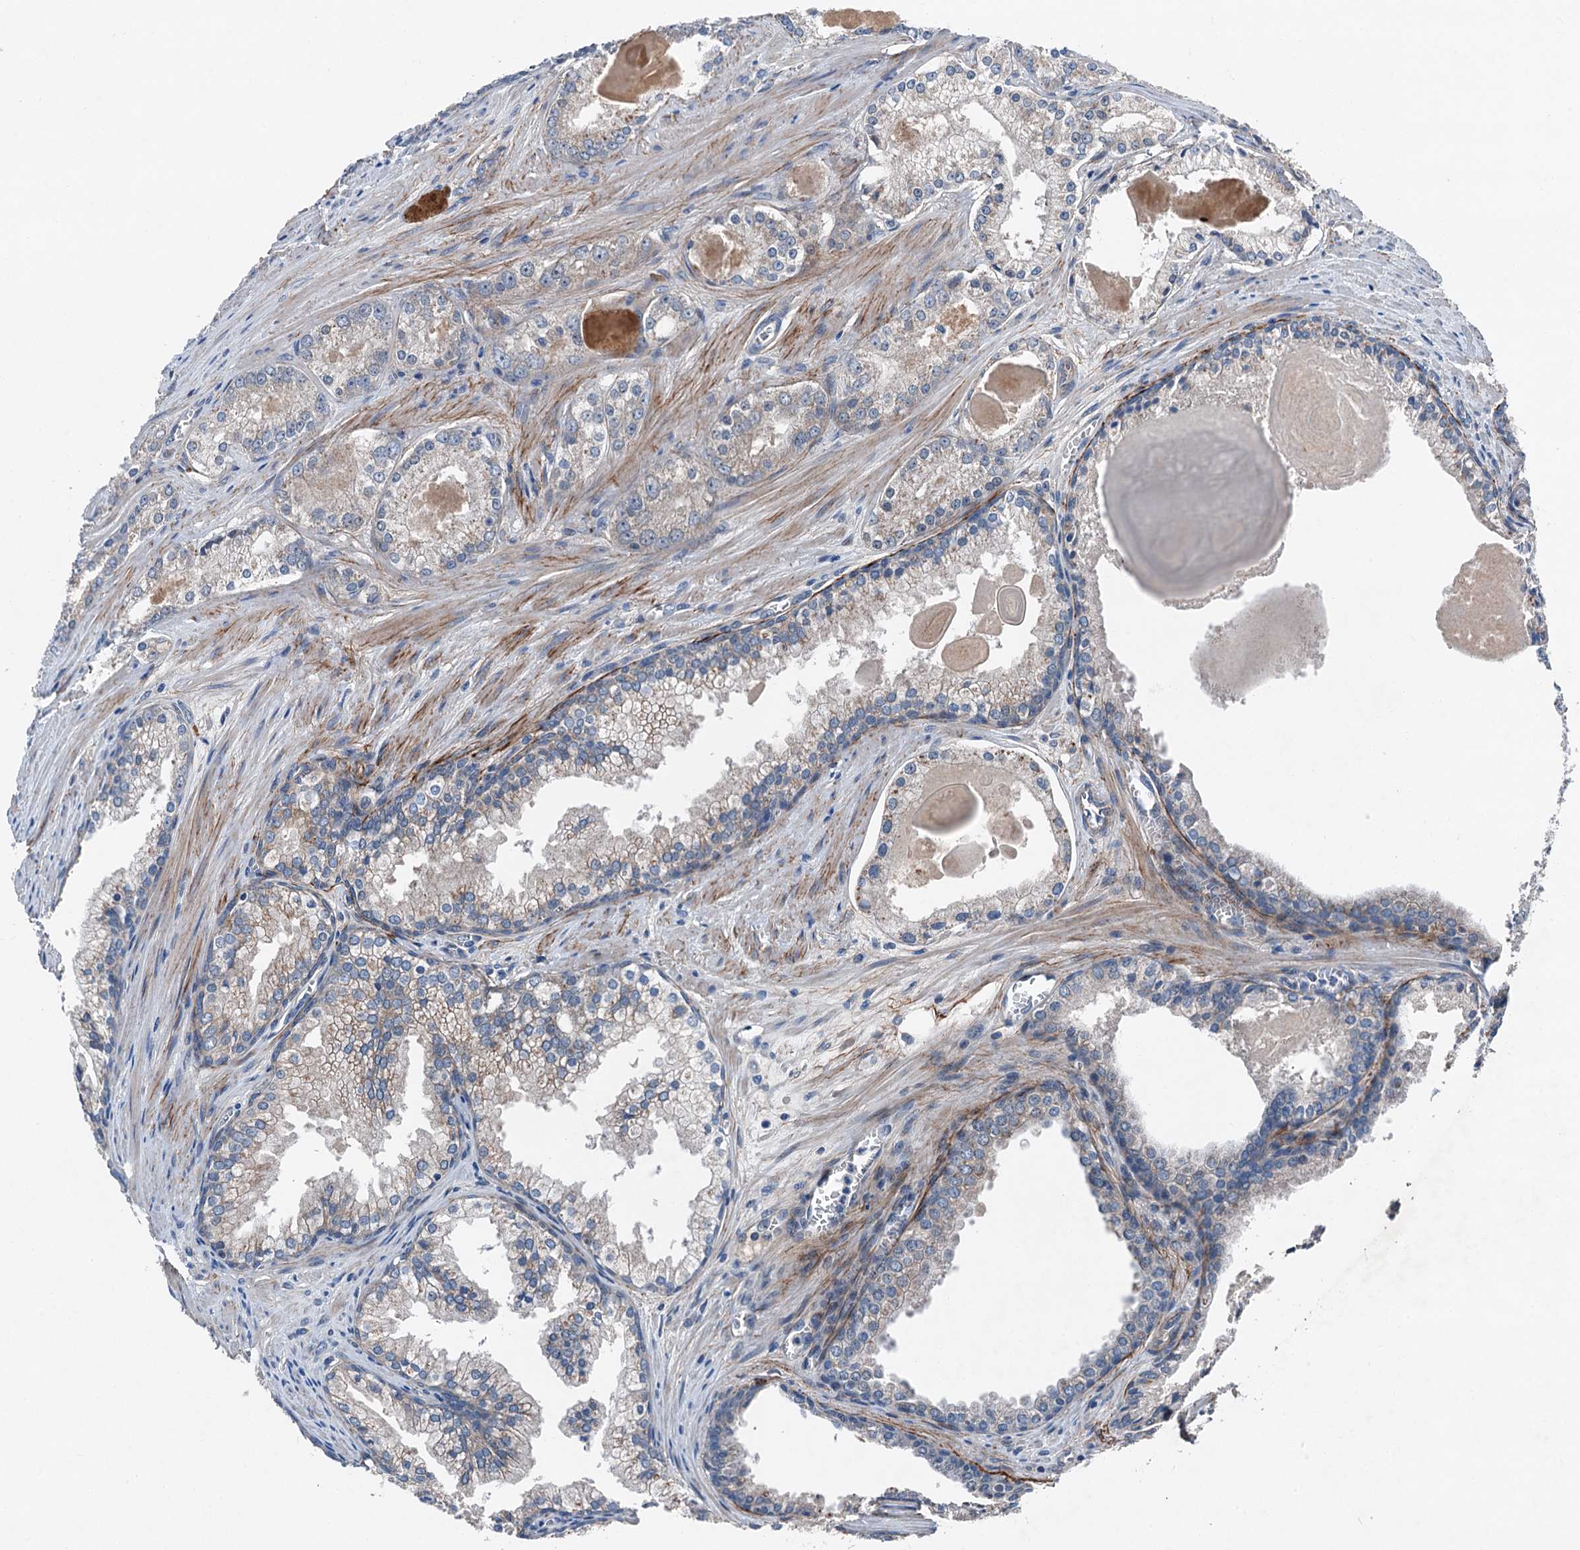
{"staining": {"intensity": "weak", "quantity": "<25%", "location": "cytoplasmic/membranous"}, "tissue": "prostate cancer", "cell_type": "Tumor cells", "image_type": "cancer", "snomed": [{"axis": "morphology", "description": "Adenocarcinoma, Low grade"}, {"axis": "topography", "description": "Prostate"}], "caption": "An IHC photomicrograph of low-grade adenocarcinoma (prostate) is shown. There is no staining in tumor cells of low-grade adenocarcinoma (prostate).", "gene": "SLC2A10", "patient": {"sex": "male", "age": 54}}